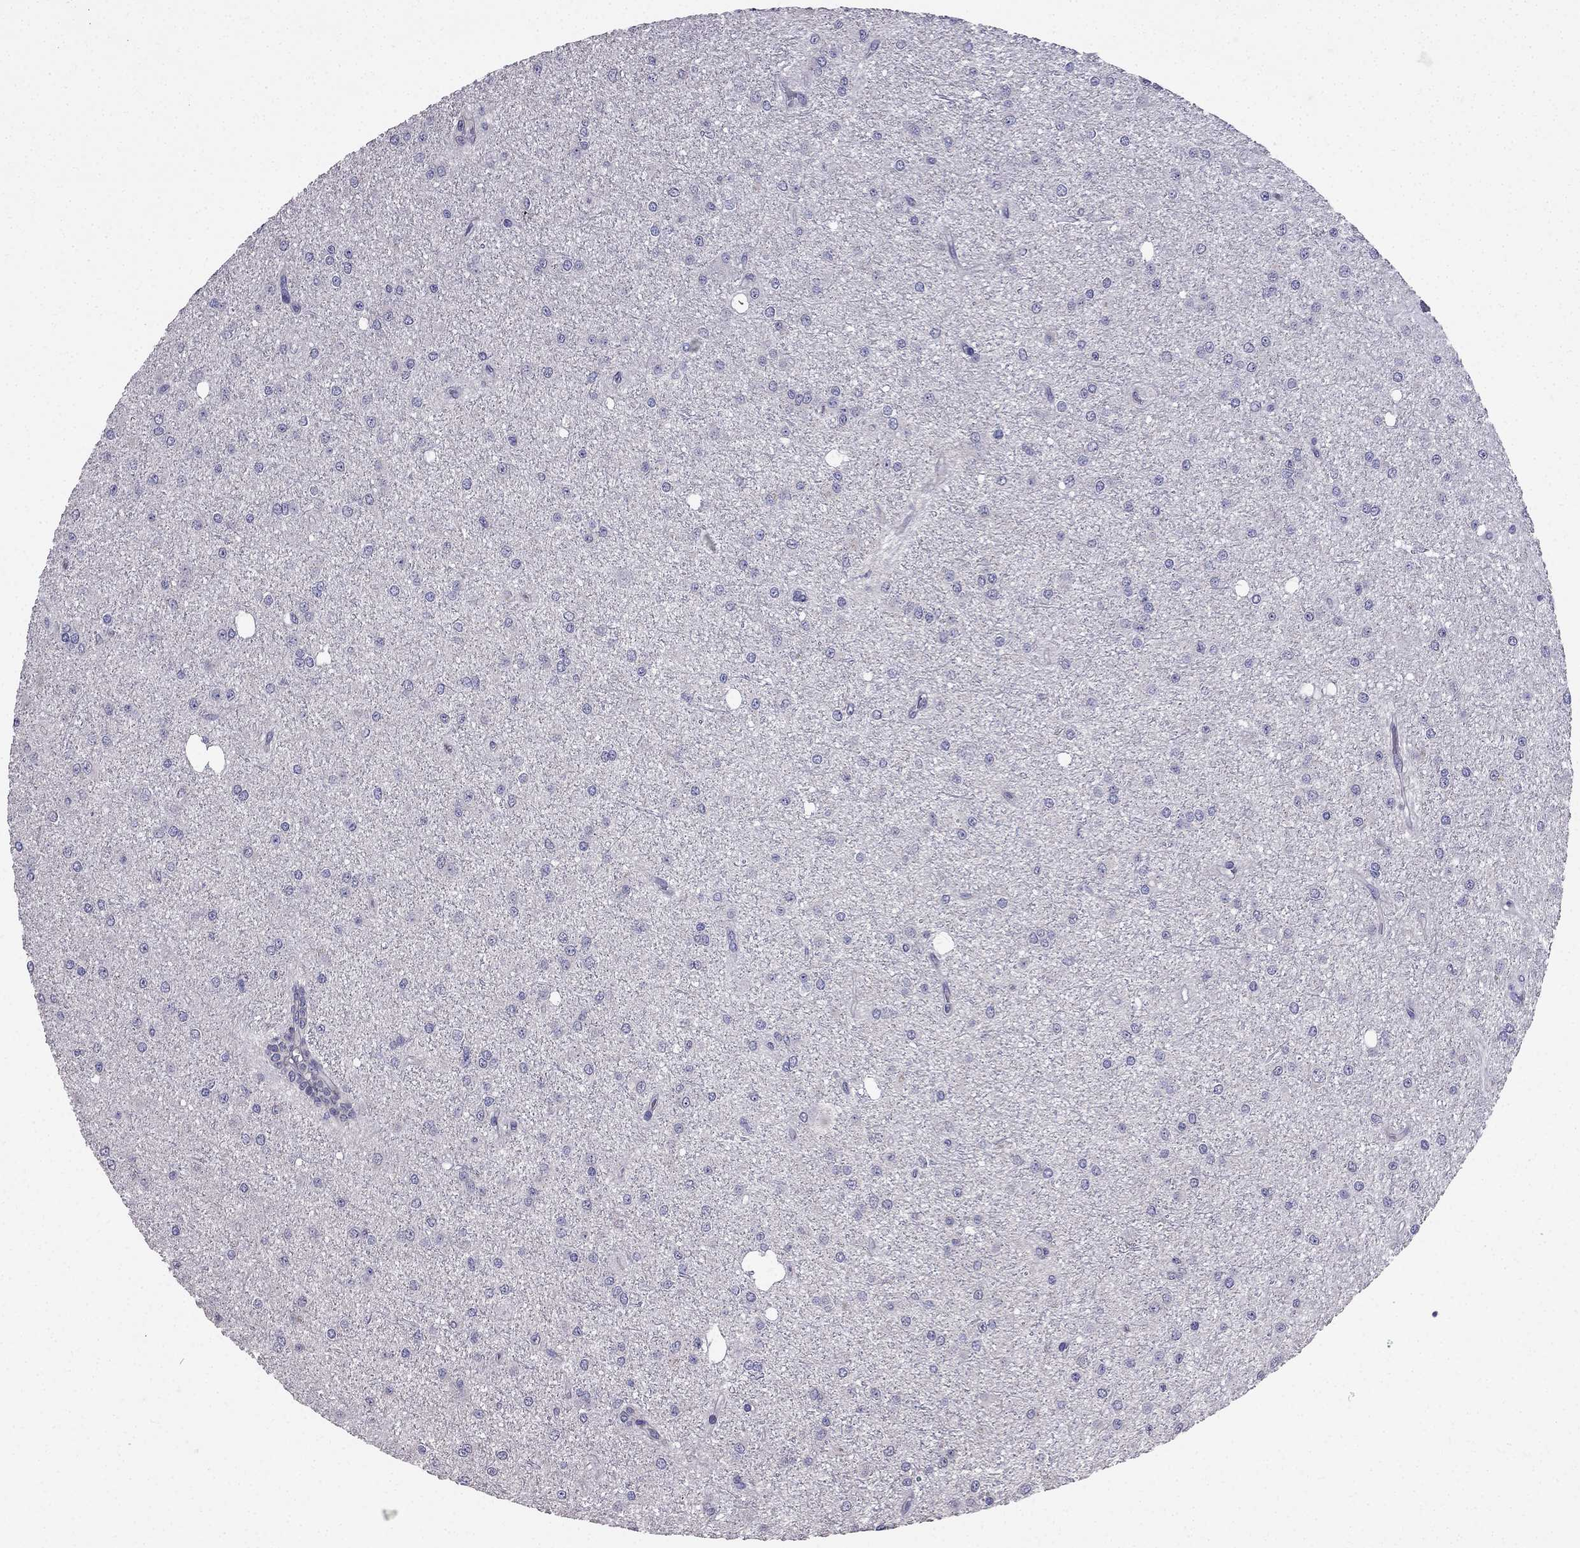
{"staining": {"intensity": "negative", "quantity": "none", "location": "none"}, "tissue": "glioma", "cell_type": "Tumor cells", "image_type": "cancer", "snomed": [{"axis": "morphology", "description": "Glioma, malignant, Low grade"}, {"axis": "topography", "description": "Brain"}], "caption": "DAB (3,3'-diaminobenzidine) immunohistochemical staining of malignant glioma (low-grade) exhibits no significant positivity in tumor cells.", "gene": "AS3MT", "patient": {"sex": "male", "age": 27}}